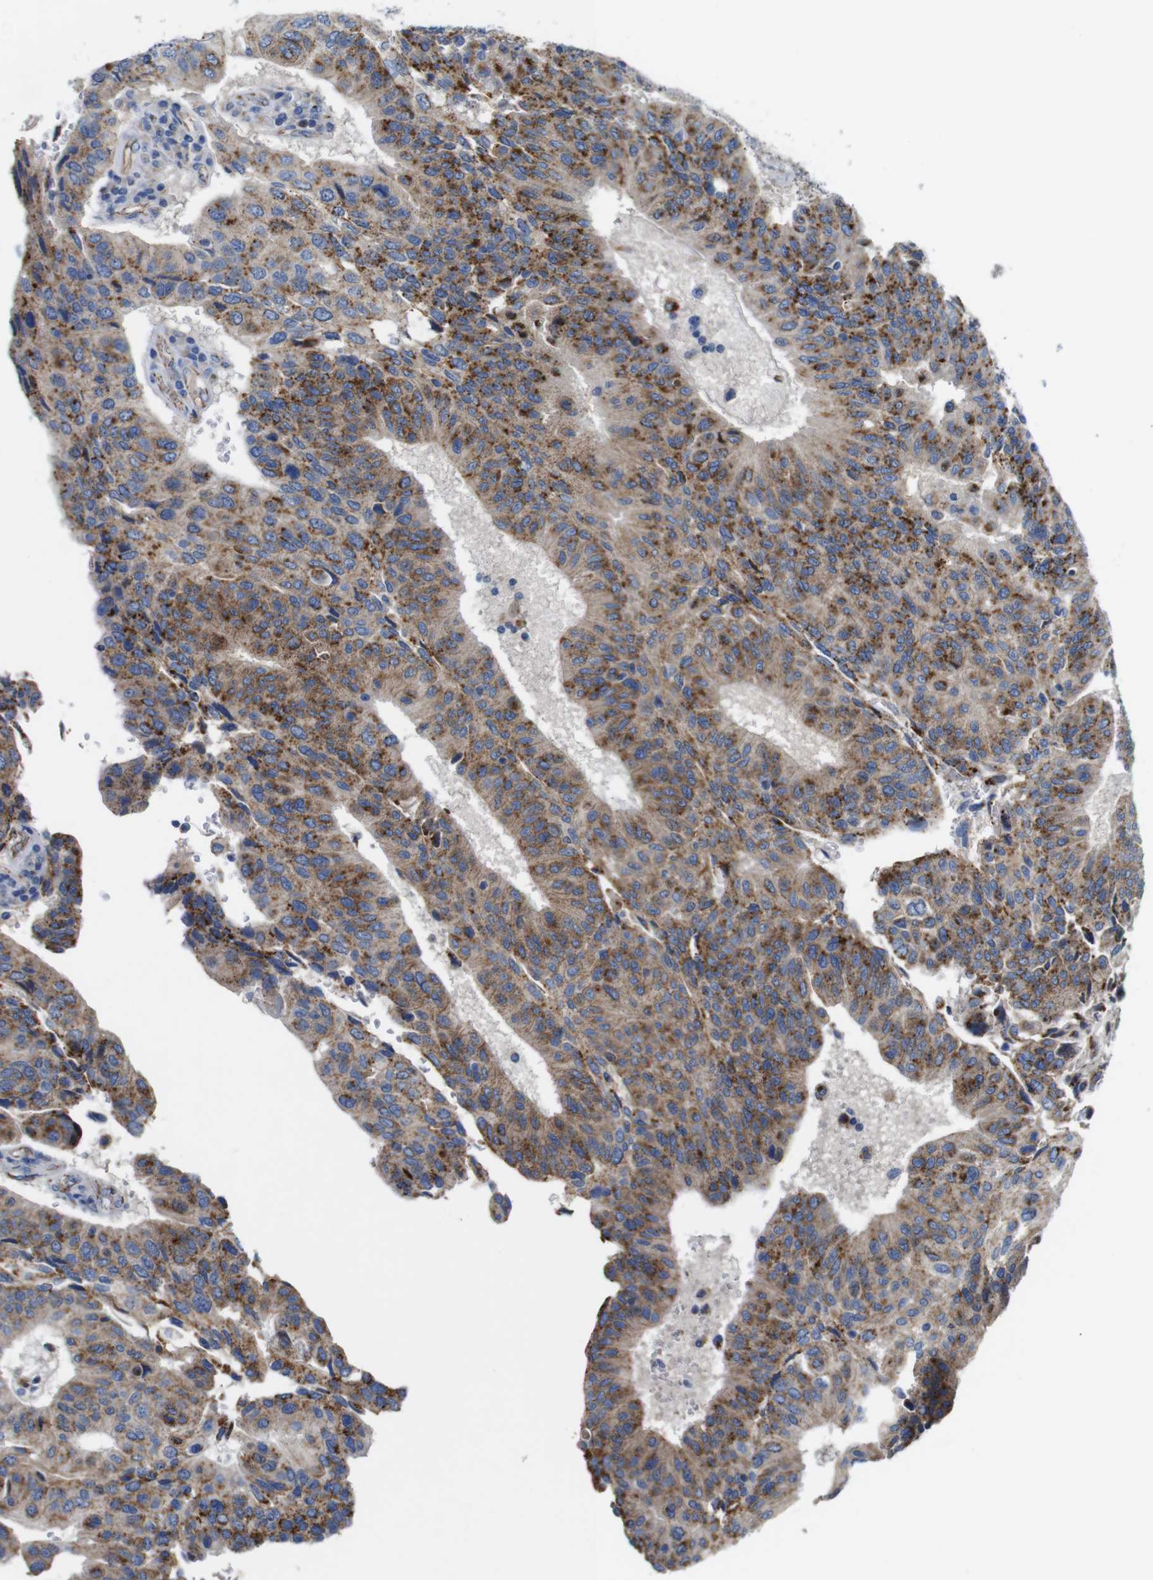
{"staining": {"intensity": "moderate", "quantity": ">75%", "location": "cytoplasmic/membranous"}, "tissue": "urothelial cancer", "cell_type": "Tumor cells", "image_type": "cancer", "snomed": [{"axis": "morphology", "description": "Urothelial carcinoma, High grade"}, {"axis": "topography", "description": "Urinary bladder"}], "caption": "An immunohistochemistry photomicrograph of neoplastic tissue is shown. Protein staining in brown labels moderate cytoplasmic/membranous positivity in urothelial carcinoma (high-grade) within tumor cells. (brown staining indicates protein expression, while blue staining denotes nuclei).", "gene": "NHLRC3", "patient": {"sex": "male", "age": 66}}